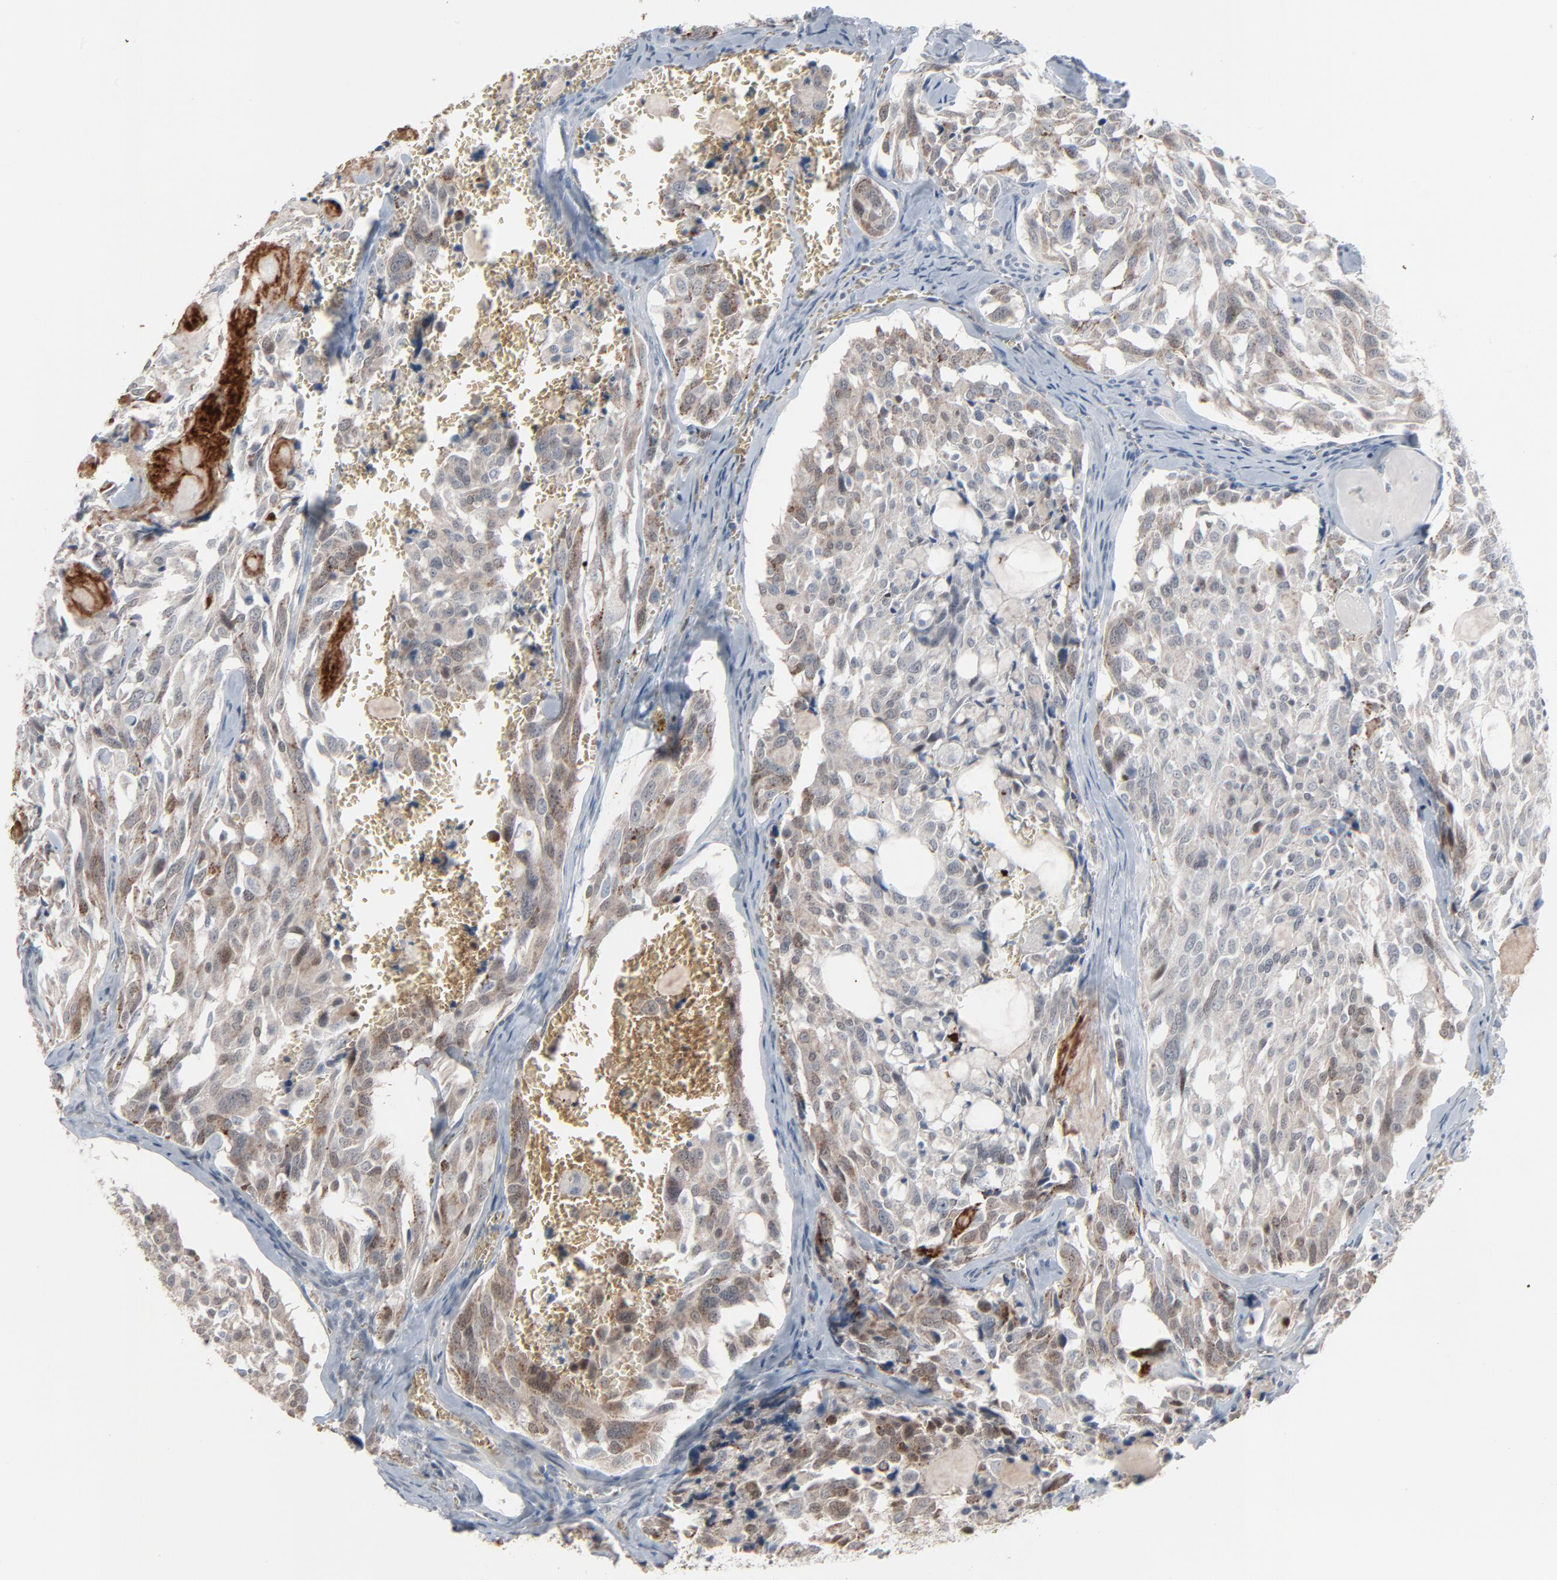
{"staining": {"intensity": "weak", "quantity": ">75%", "location": "cytoplasmic/membranous"}, "tissue": "thyroid cancer", "cell_type": "Tumor cells", "image_type": "cancer", "snomed": [{"axis": "morphology", "description": "Carcinoma, NOS"}, {"axis": "morphology", "description": "Carcinoid, malignant, NOS"}, {"axis": "topography", "description": "Thyroid gland"}], "caption": "Immunohistochemistry (IHC) (DAB (3,3'-diaminobenzidine)) staining of thyroid carcinoid (malignant) displays weak cytoplasmic/membranous protein staining in about >75% of tumor cells.", "gene": "SAGE1", "patient": {"sex": "male", "age": 33}}